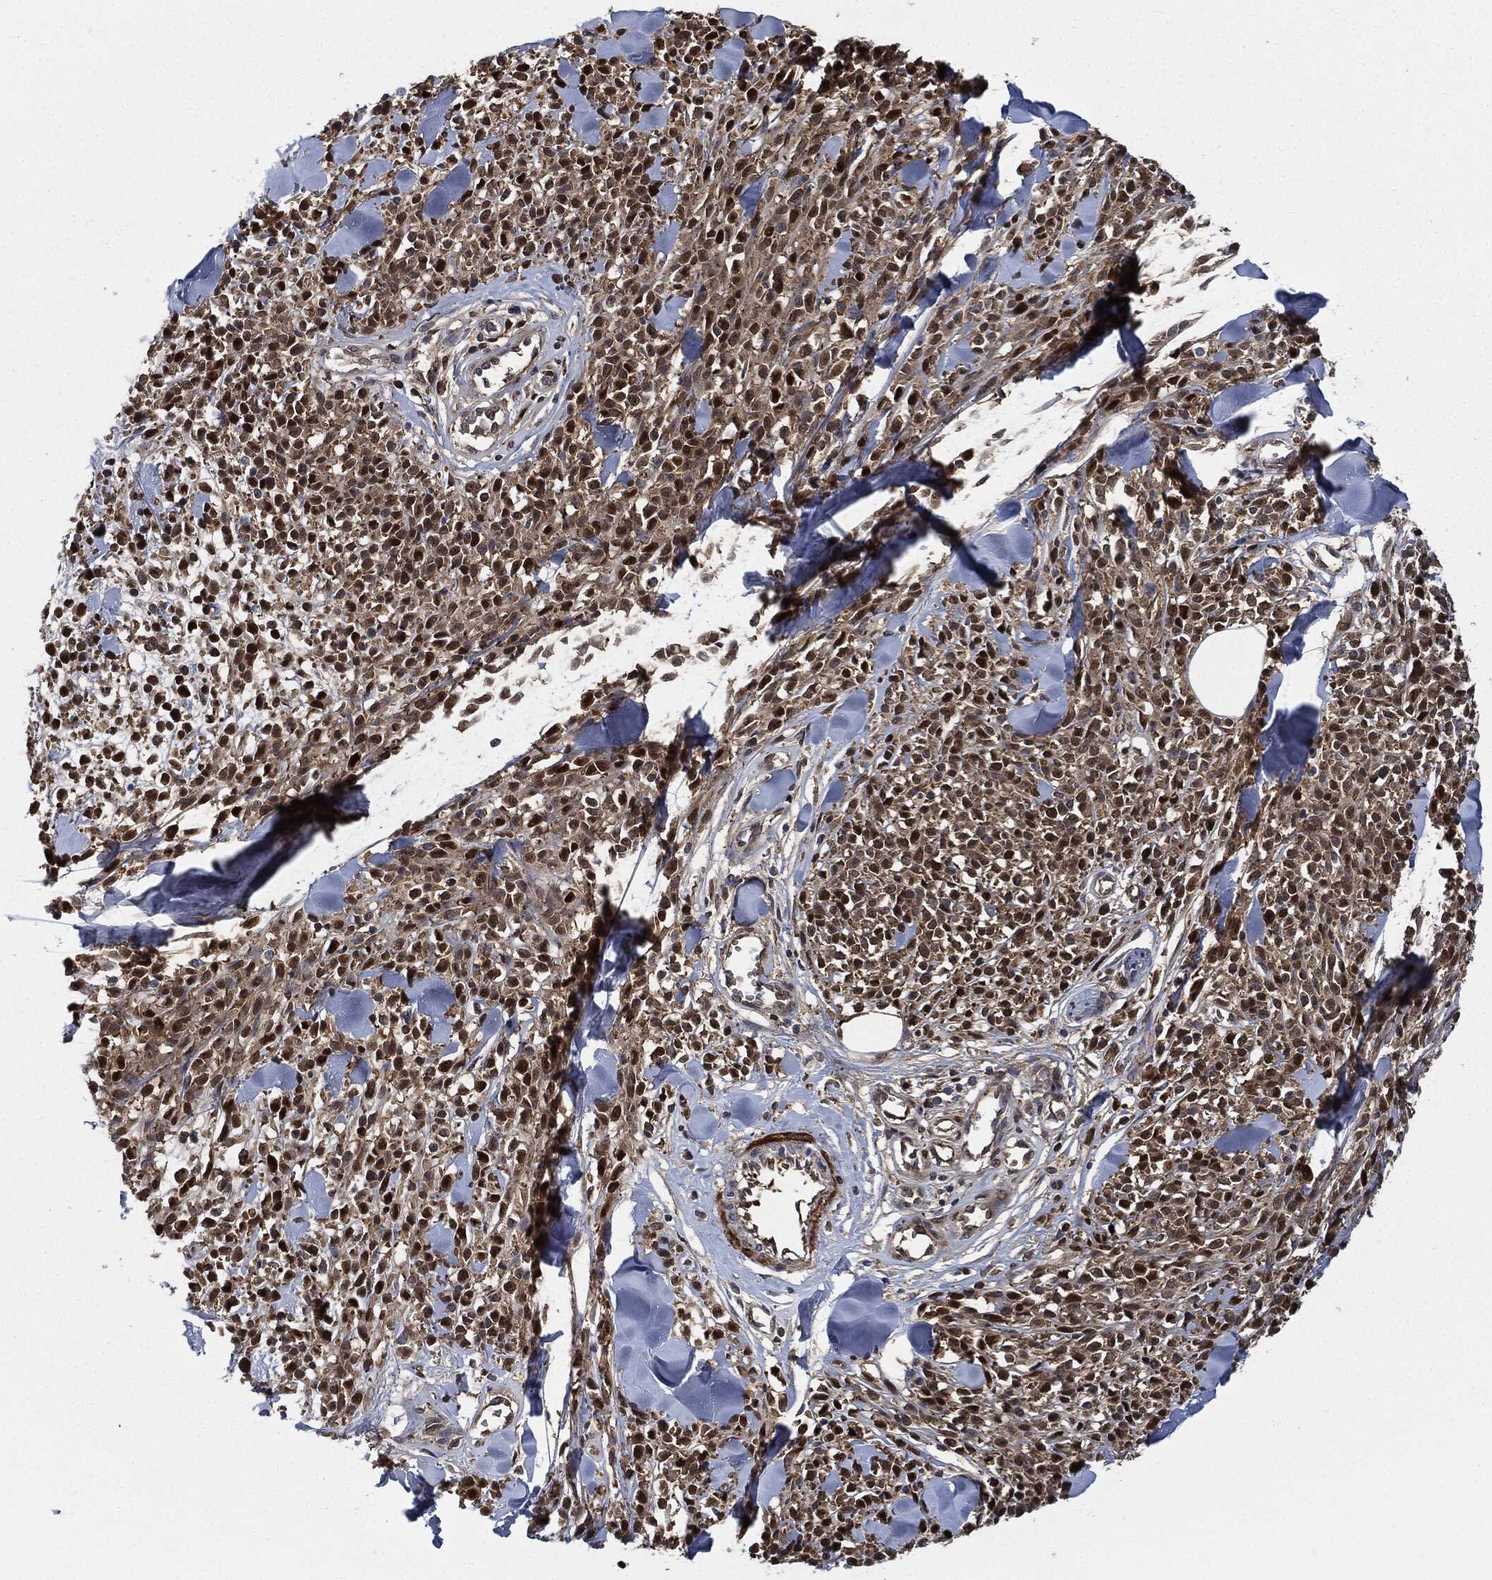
{"staining": {"intensity": "strong", "quantity": "25%-75%", "location": "nuclear"}, "tissue": "melanoma", "cell_type": "Tumor cells", "image_type": "cancer", "snomed": [{"axis": "morphology", "description": "Malignant melanoma, NOS"}, {"axis": "topography", "description": "Skin"}, {"axis": "topography", "description": "Skin of trunk"}], "caption": "Protein expression analysis of melanoma shows strong nuclear staining in approximately 25%-75% of tumor cells.", "gene": "PRDX2", "patient": {"sex": "male", "age": 74}}